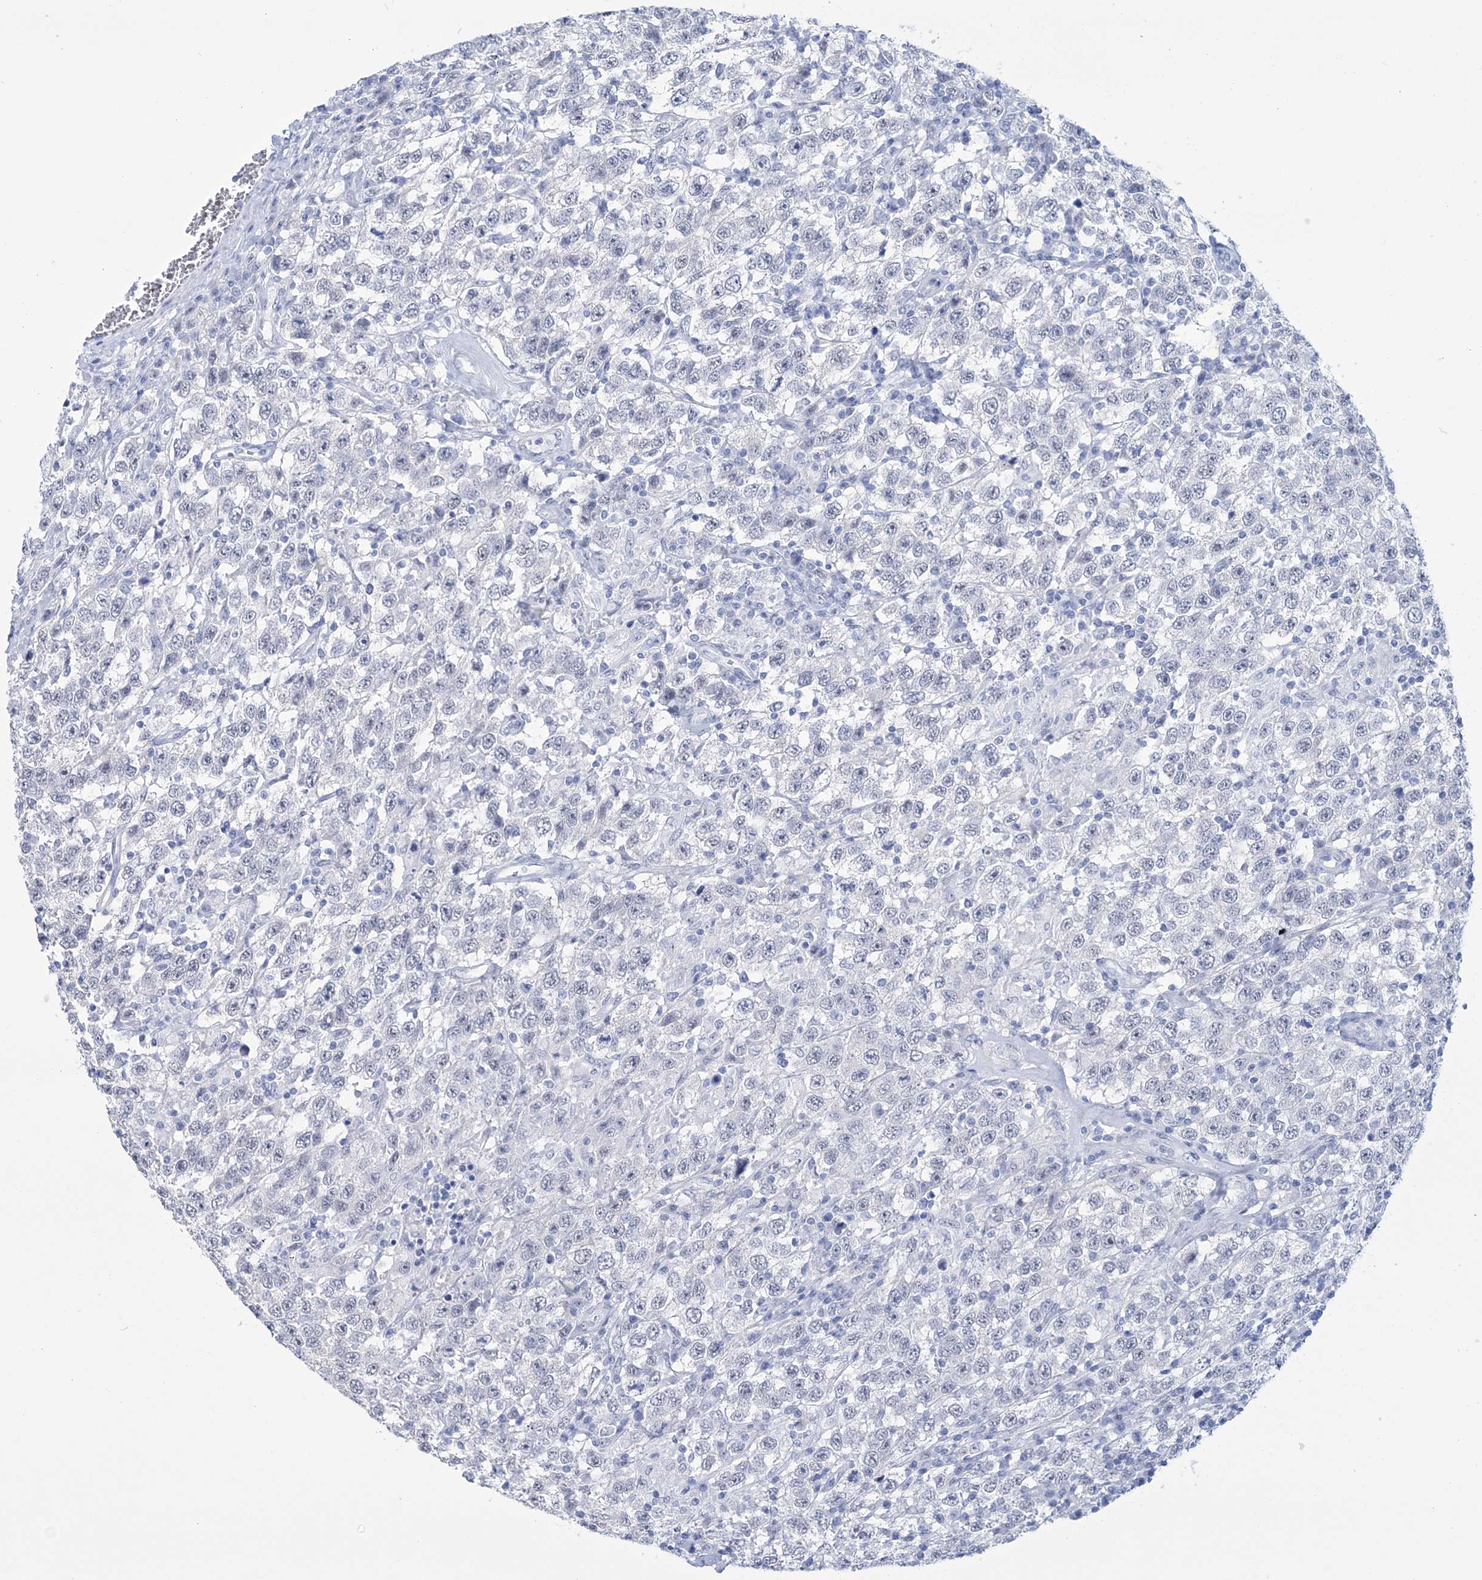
{"staining": {"intensity": "negative", "quantity": "none", "location": "none"}, "tissue": "testis cancer", "cell_type": "Tumor cells", "image_type": "cancer", "snomed": [{"axis": "morphology", "description": "Seminoma, NOS"}, {"axis": "topography", "description": "Testis"}], "caption": "This is an immunohistochemistry histopathology image of testis cancer. There is no expression in tumor cells.", "gene": "DPCD", "patient": {"sex": "male", "age": 41}}